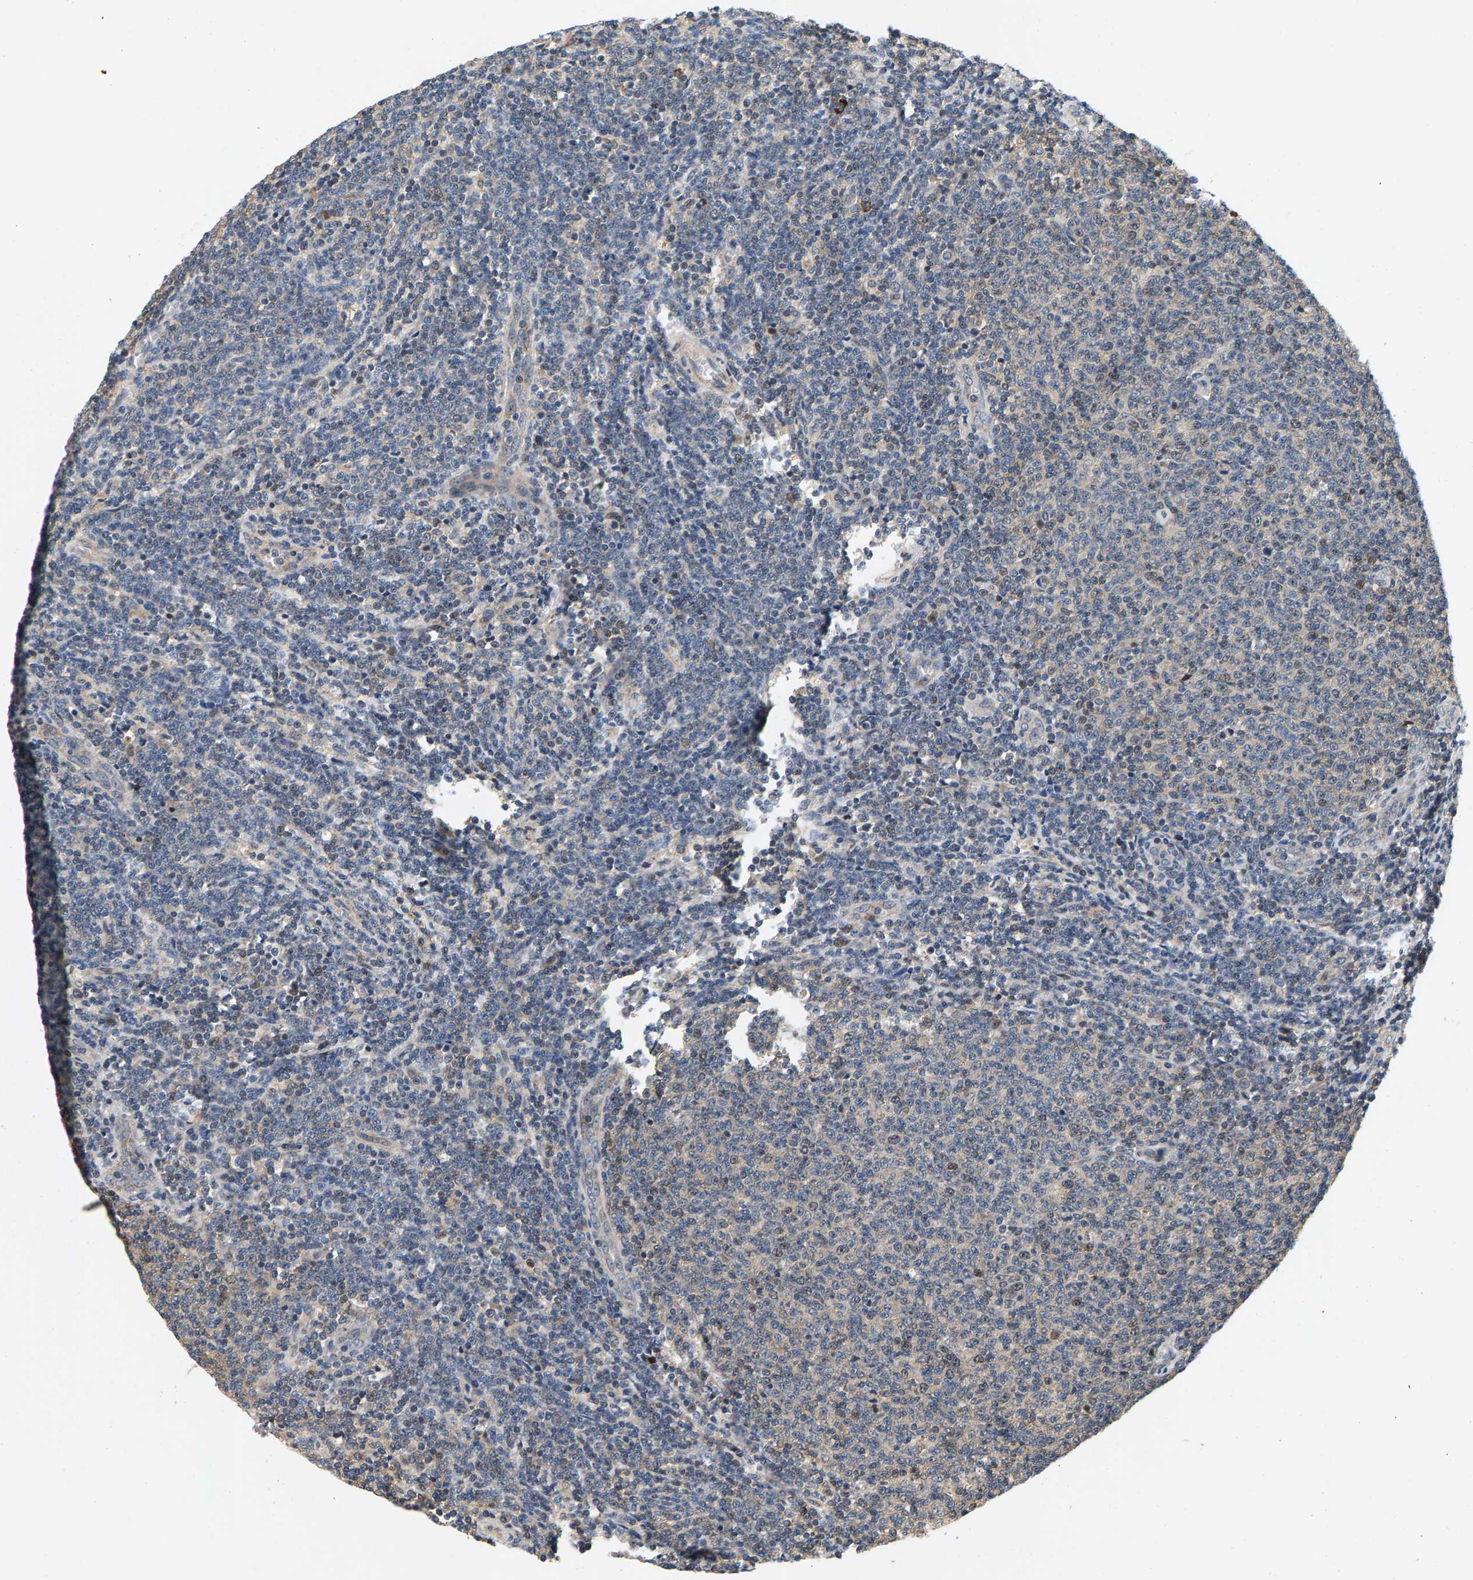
{"staining": {"intensity": "negative", "quantity": "none", "location": "none"}, "tissue": "lymphoma", "cell_type": "Tumor cells", "image_type": "cancer", "snomed": [{"axis": "morphology", "description": "Malignant lymphoma, non-Hodgkin's type, Low grade"}, {"axis": "topography", "description": "Lymph node"}], "caption": "Human lymphoma stained for a protein using immunohistochemistry displays no positivity in tumor cells.", "gene": "FAM78A", "patient": {"sex": "male", "age": 66}}